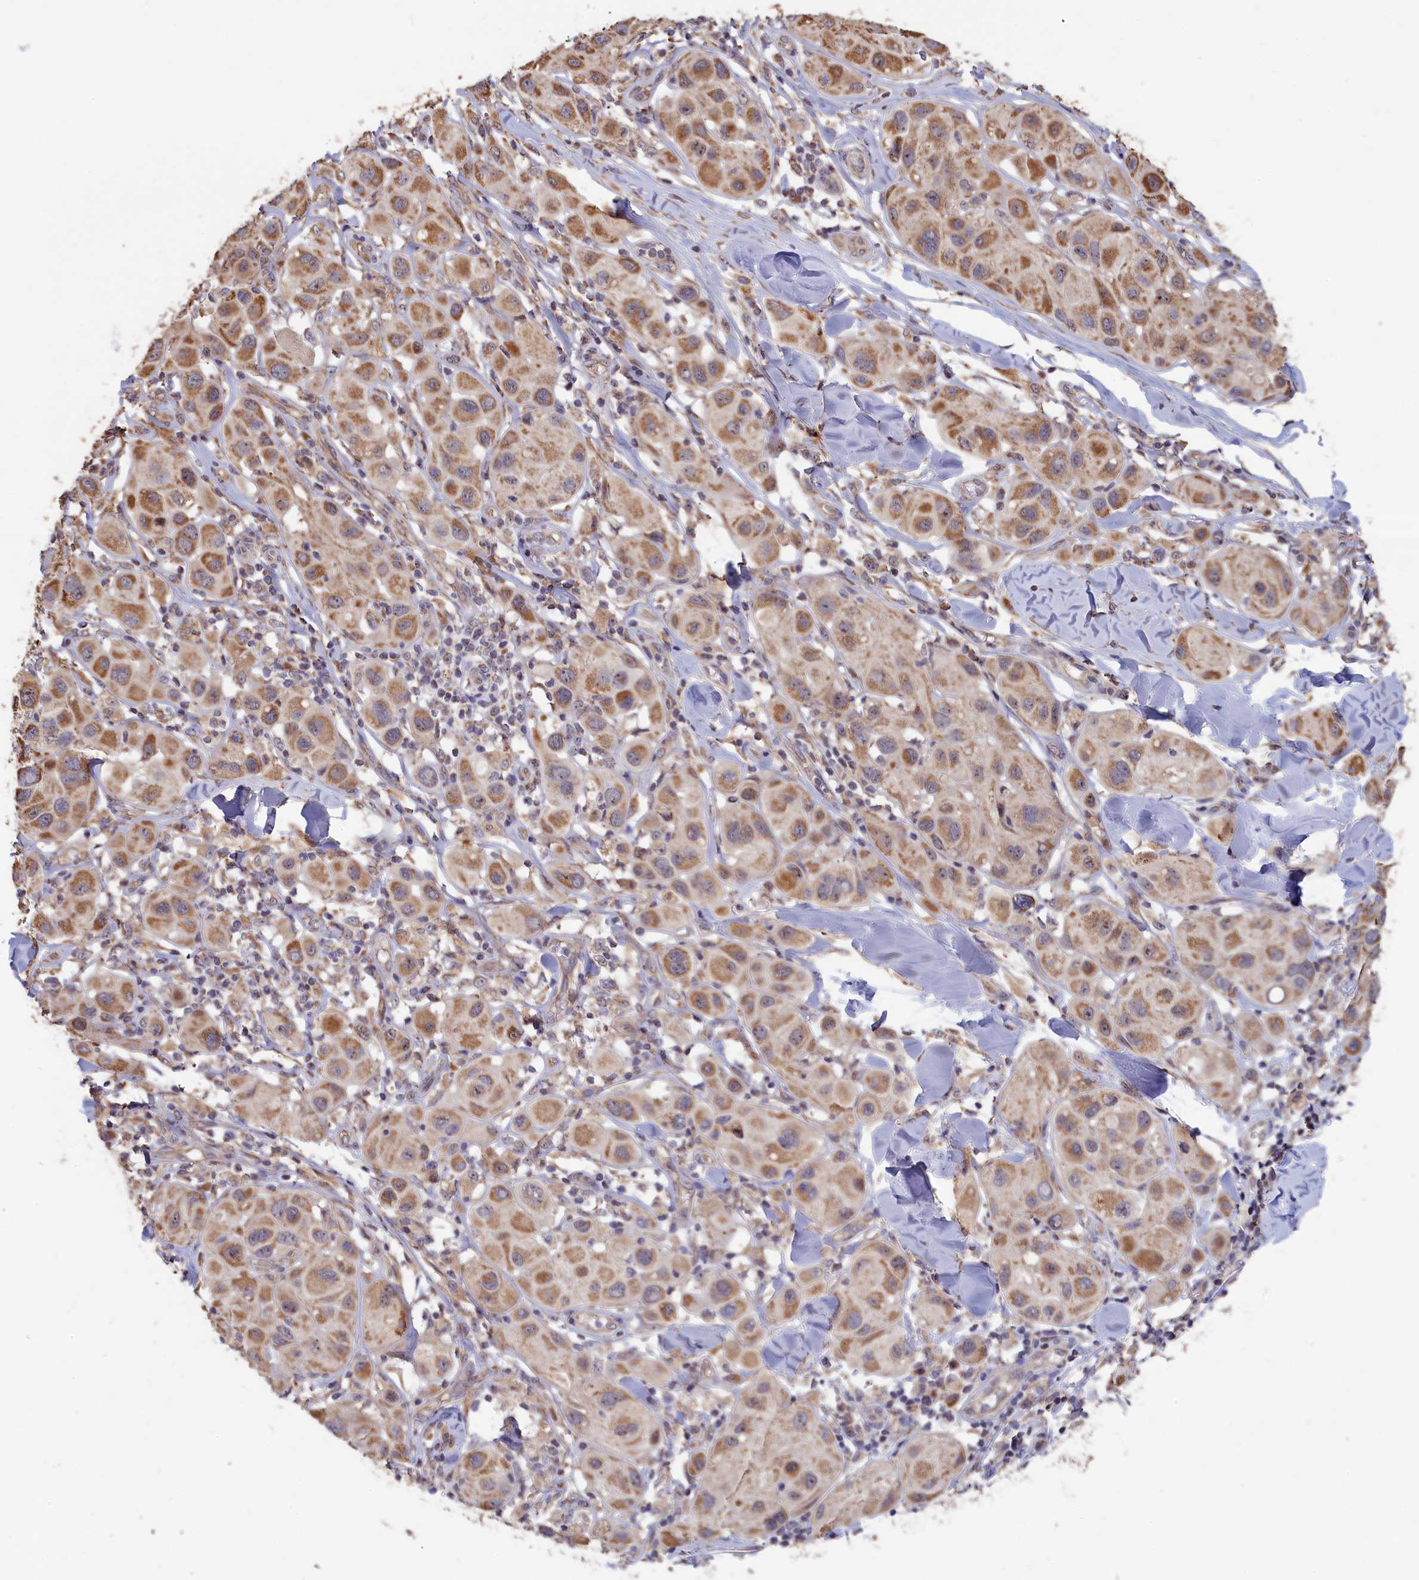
{"staining": {"intensity": "moderate", "quantity": ">75%", "location": "cytoplasmic/membranous"}, "tissue": "melanoma", "cell_type": "Tumor cells", "image_type": "cancer", "snomed": [{"axis": "morphology", "description": "Malignant melanoma, Metastatic site"}, {"axis": "topography", "description": "Skin"}], "caption": "DAB (3,3'-diaminobenzidine) immunohistochemical staining of malignant melanoma (metastatic site) displays moderate cytoplasmic/membranous protein expression in about >75% of tumor cells. (Stains: DAB in brown, nuclei in blue, Microscopy: brightfield microscopy at high magnification).", "gene": "ZNF816", "patient": {"sex": "male", "age": 41}}